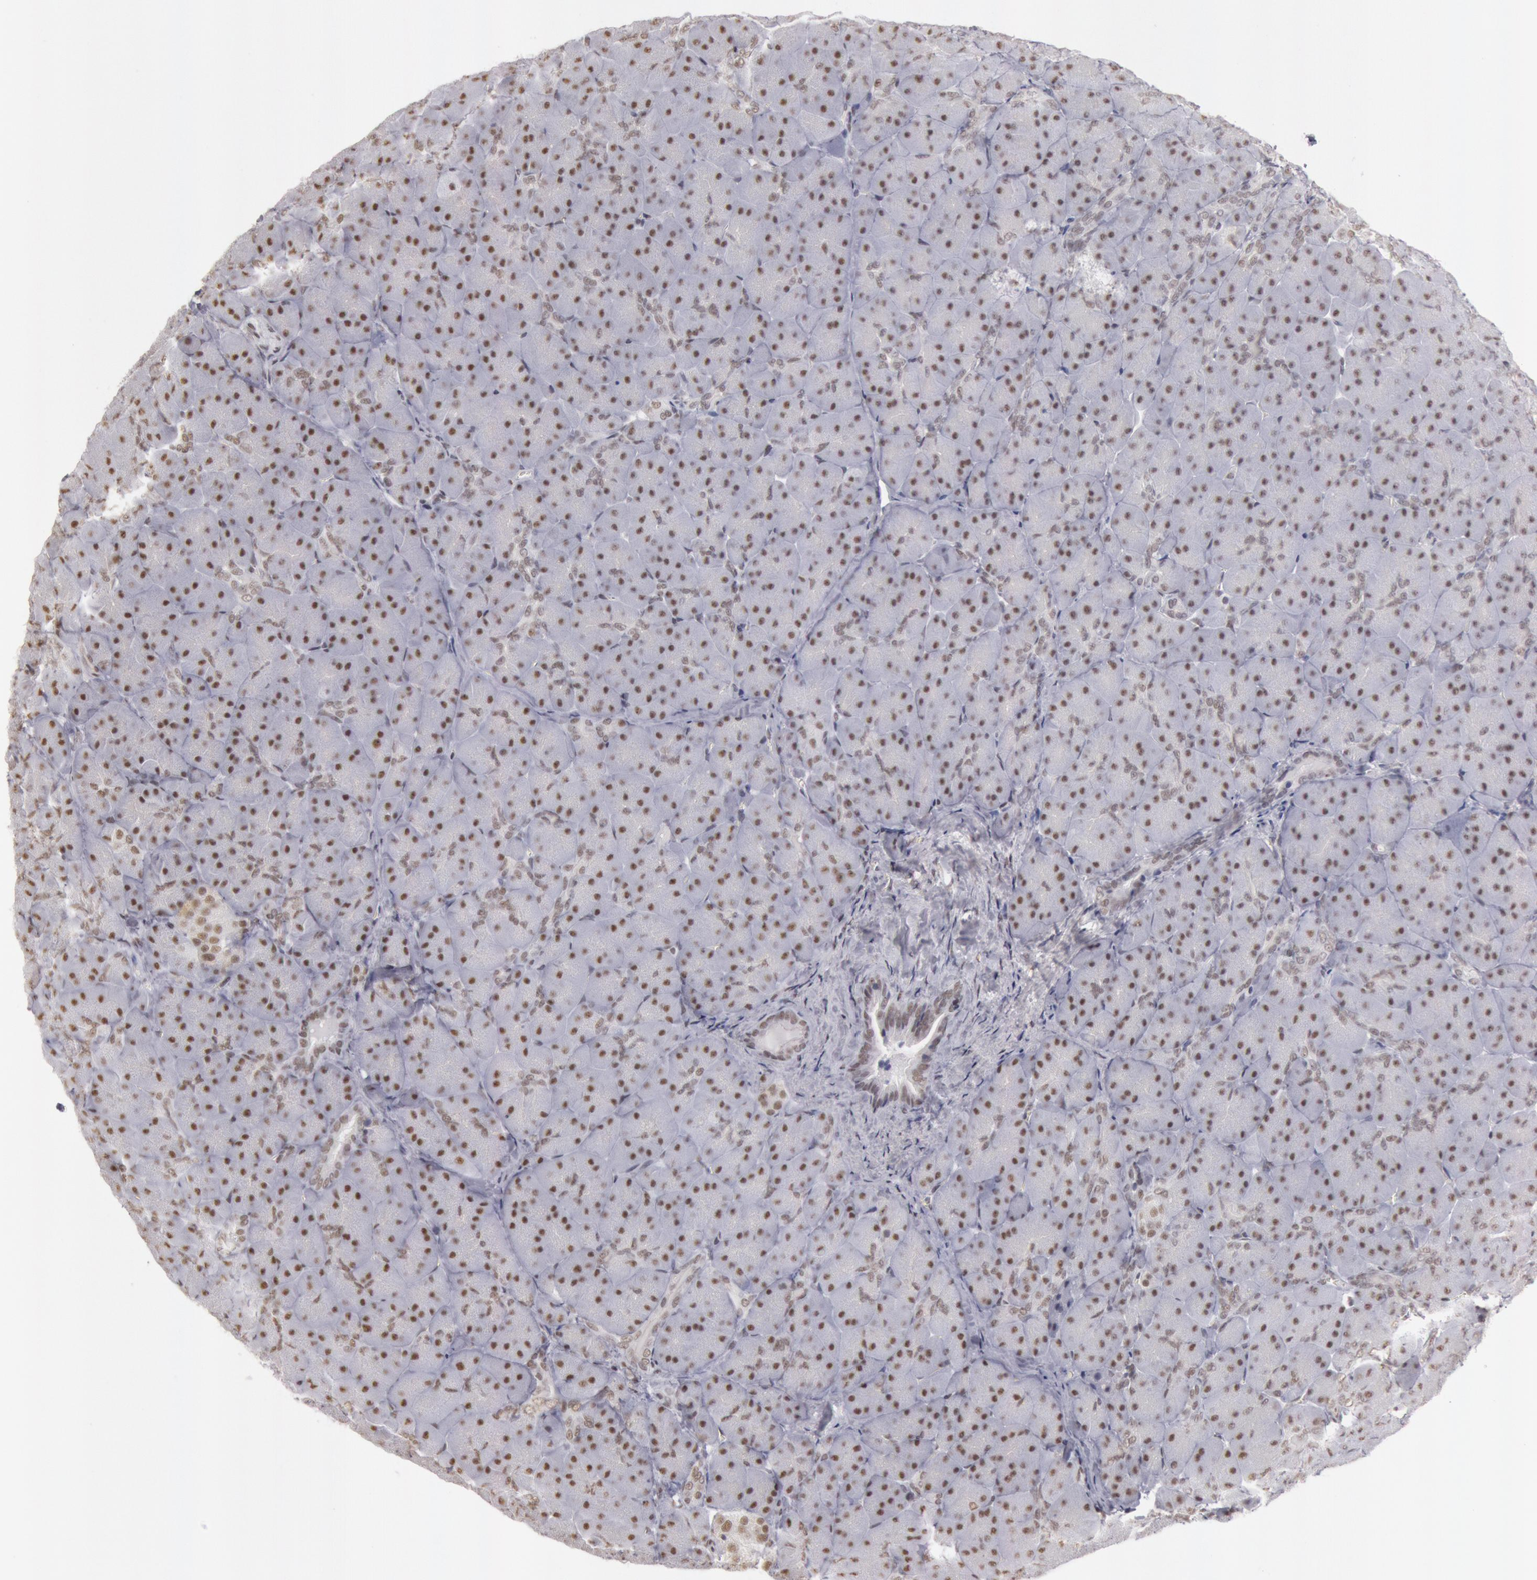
{"staining": {"intensity": "weak", "quantity": ">75%", "location": "nuclear"}, "tissue": "pancreas", "cell_type": "Exocrine glandular cells", "image_type": "normal", "snomed": [{"axis": "morphology", "description": "Normal tissue, NOS"}, {"axis": "topography", "description": "Pancreas"}], "caption": "This is a photomicrograph of IHC staining of unremarkable pancreas, which shows weak expression in the nuclear of exocrine glandular cells.", "gene": "ESS2", "patient": {"sex": "male", "age": 66}}